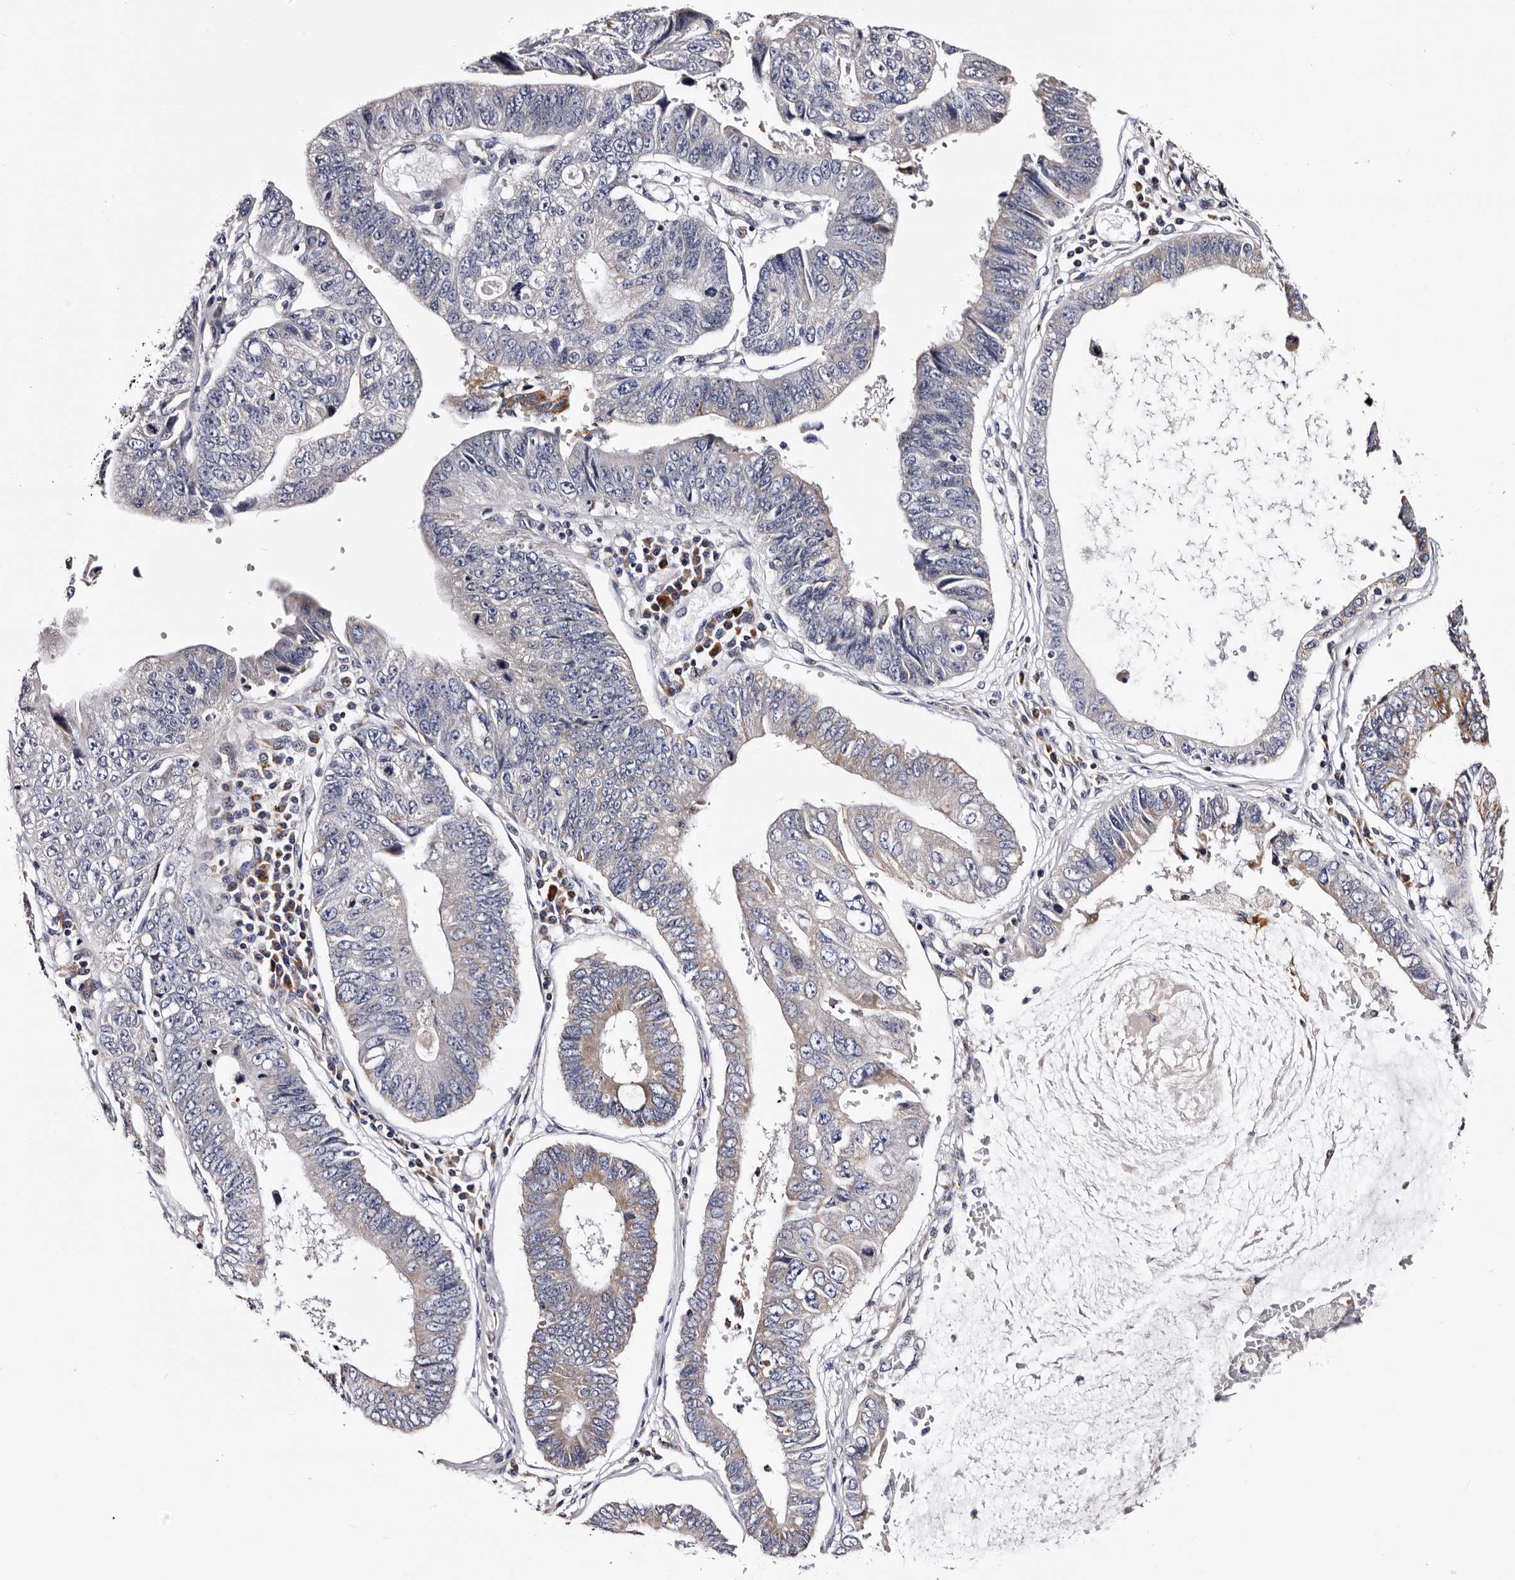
{"staining": {"intensity": "weak", "quantity": "<25%", "location": "cytoplasmic/membranous"}, "tissue": "stomach cancer", "cell_type": "Tumor cells", "image_type": "cancer", "snomed": [{"axis": "morphology", "description": "Adenocarcinoma, NOS"}, {"axis": "topography", "description": "Stomach"}], "caption": "Human stomach cancer (adenocarcinoma) stained for a protein using IHC shows no expression in tumor cells.", "gene": "TAF4B", "patient": {"sex": "male", "age": 59}}